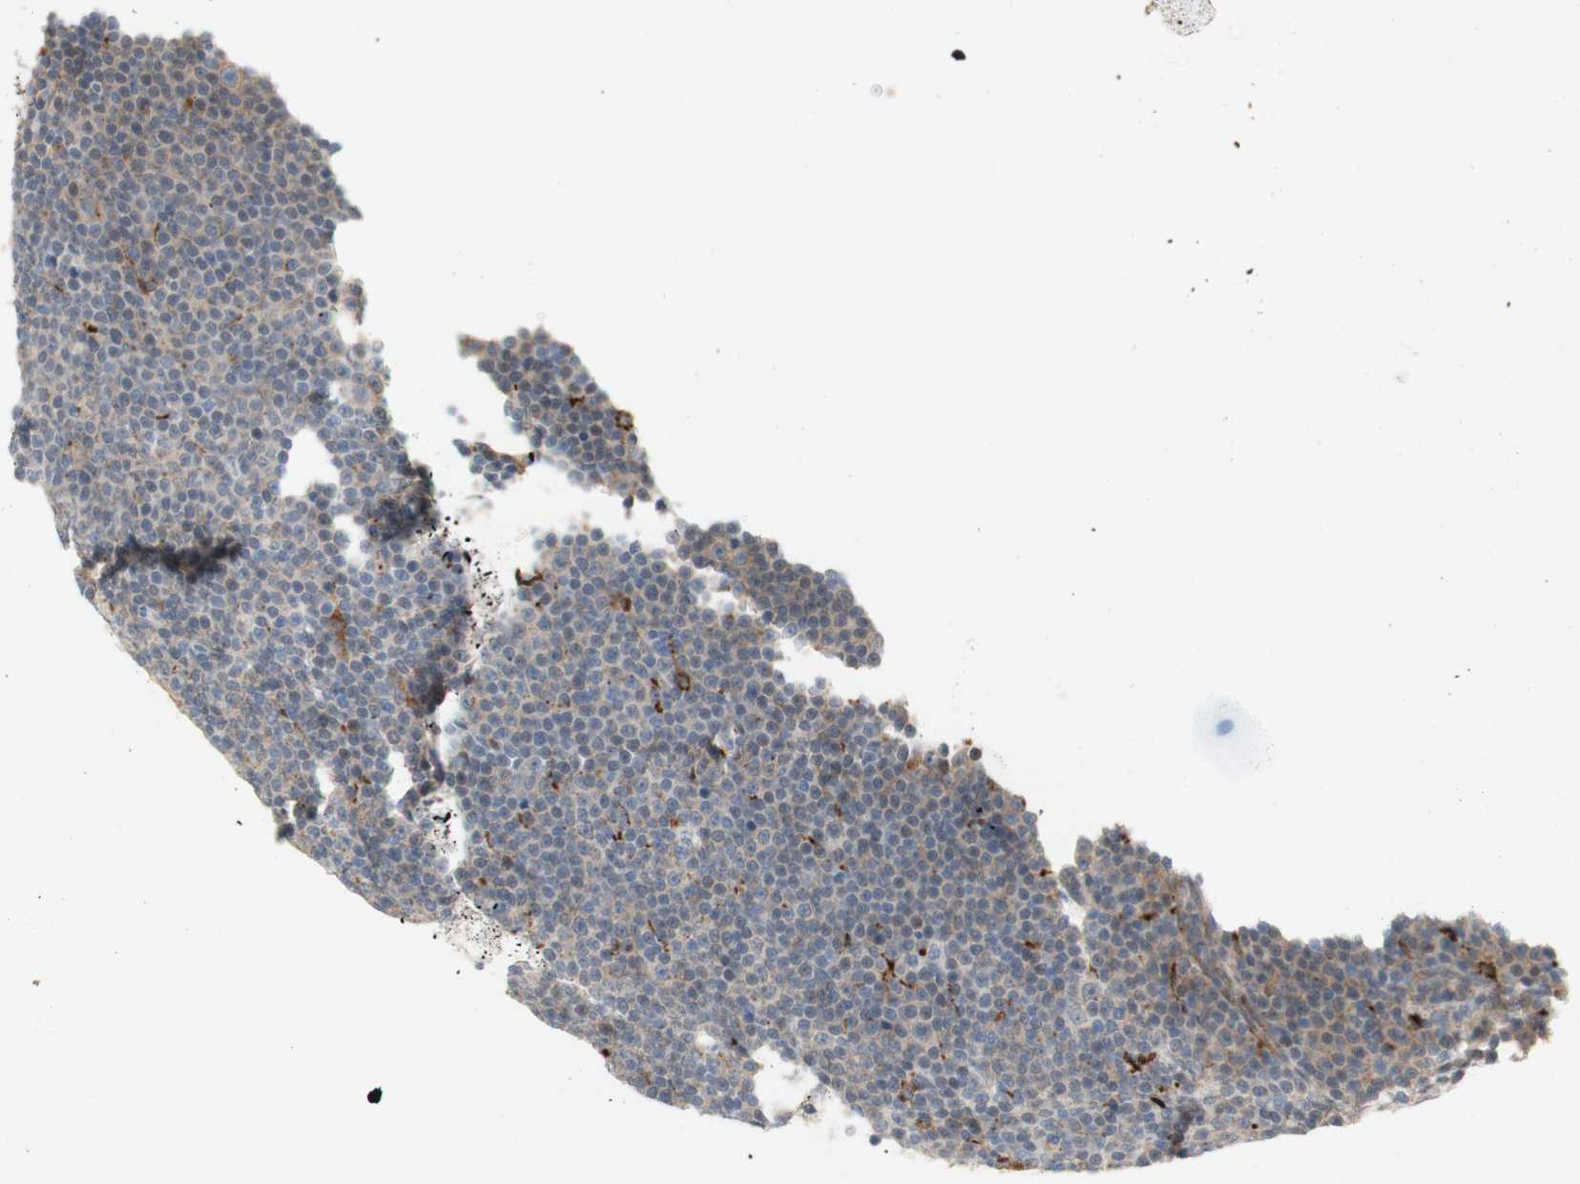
{"staining": {"intensity": "weak", "quantity": "<25%", "location": "cytoplasmic/membranous"}, "tissue": "lymphoma", "cell_type": "Tumor cells", "image_type": "cancer", "snomed": [{"axis": "morphology", "description": "Malignant lymphoma, non-Hodgkin's type, Low grade"}, {"axis": "topography", "description": "Lymph node"}], "caption": "A high-resolution photomicrograph shows immunohistochemistry staining of low-grade malignant lymphoma, non-Hodgkin's type, which reveals no significant staining in tumor cells.", "gene": "GAPT", "patient": {"sex": "female", "age": 67}}